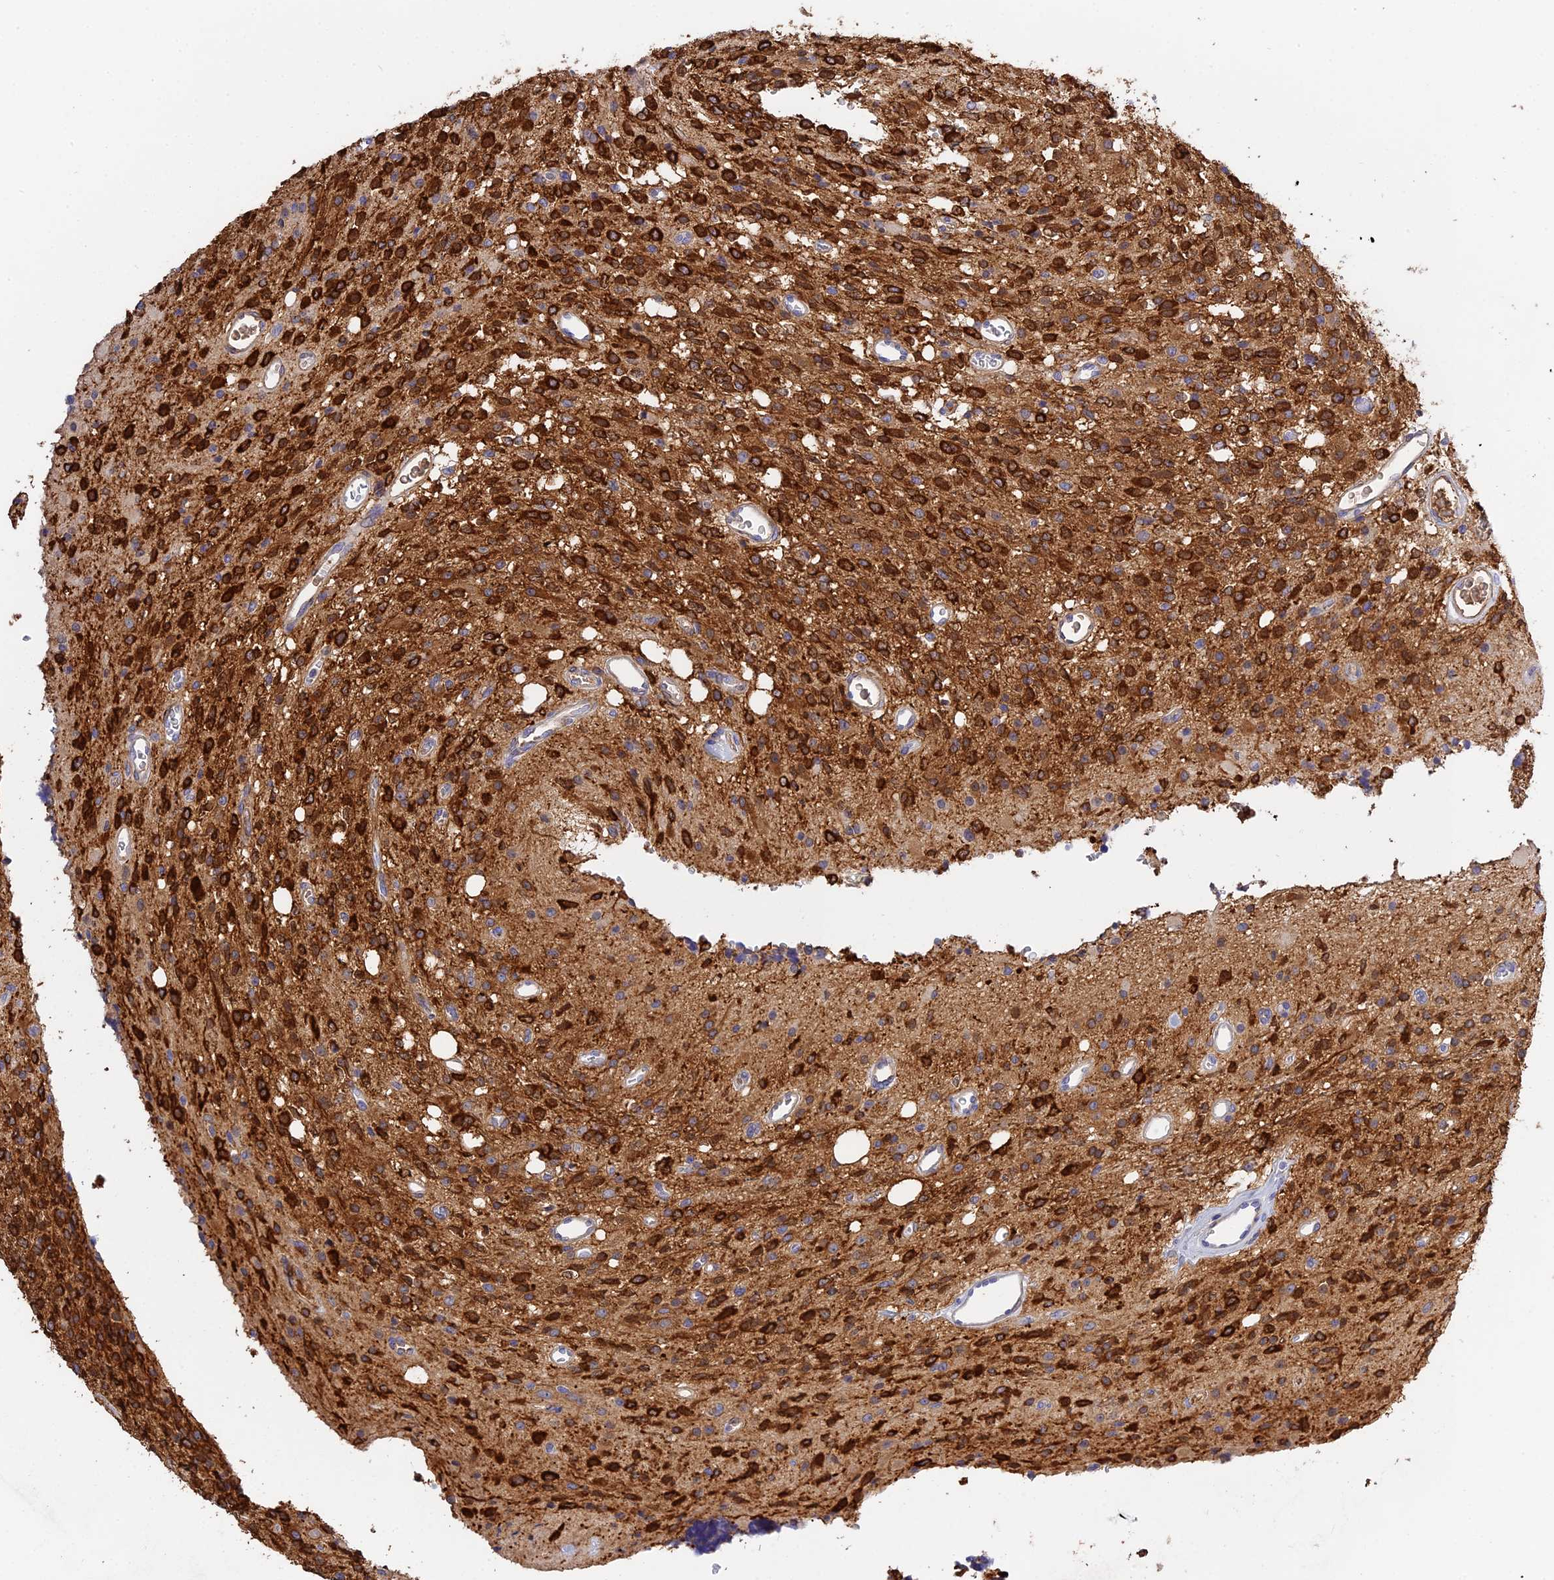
{"staining": {"intensity": "strong", "quantity": ">75%", "location": "cytoplasmic/membranous"}, "tissue": "glioma", "cell_type": "Tumor cells", "image_type": "cancer", "snomed": [{"axis": "morphology", "description": "Glioma, malignant, High grade"}, {"axis": "topography", "description": "Brain"}], "caption": "This is a photomicrograph of immunohistochemistry (IHC) staining of glioma, which shows strong positivity in the cytoplasmic/membranous of tumor cells.", "gene": "PZP", "patient": {"sex": "male", "age": 34}}